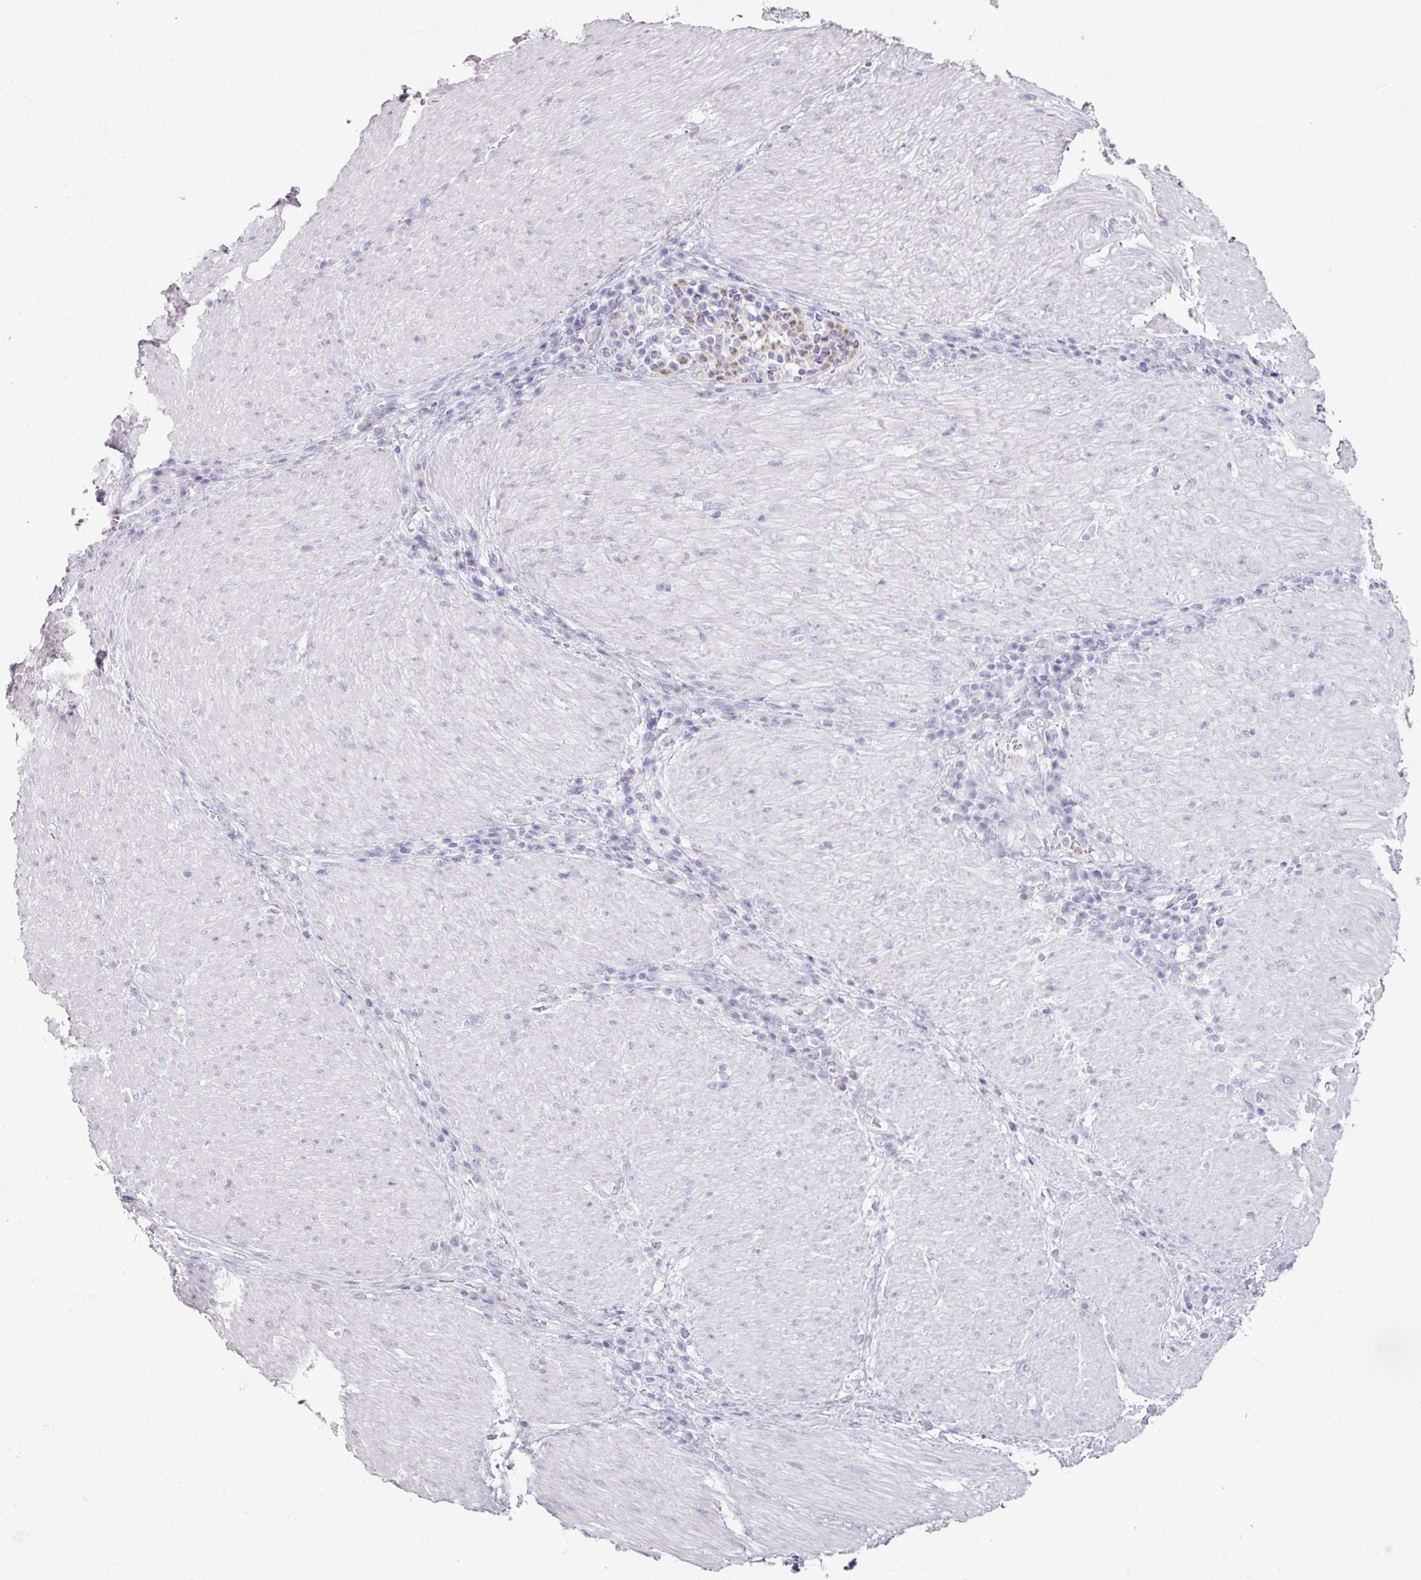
{"staining": {"intensity": "negative", "quantity": "none", "location": "none"}, "tissue": "stomach cancer", "cell_type": "Tumor cells", "image_type": "cancer", "snomed": [{"axis": "morphology", "description": "Normal tissue, NOS"}, {"axis": "morphology", "description": "Adenocarcinoma, NOS"}, {"axis": "topography", "description": "Stomach, upper"}, {"axis": "topography", "description": "Stomach"}], "caption": "A histopathology image of human stomach adenocarcinoma is negative for staining in tumor cells.", "gene": "ARG1", "patient": {"sex": "male", "age": 59}}